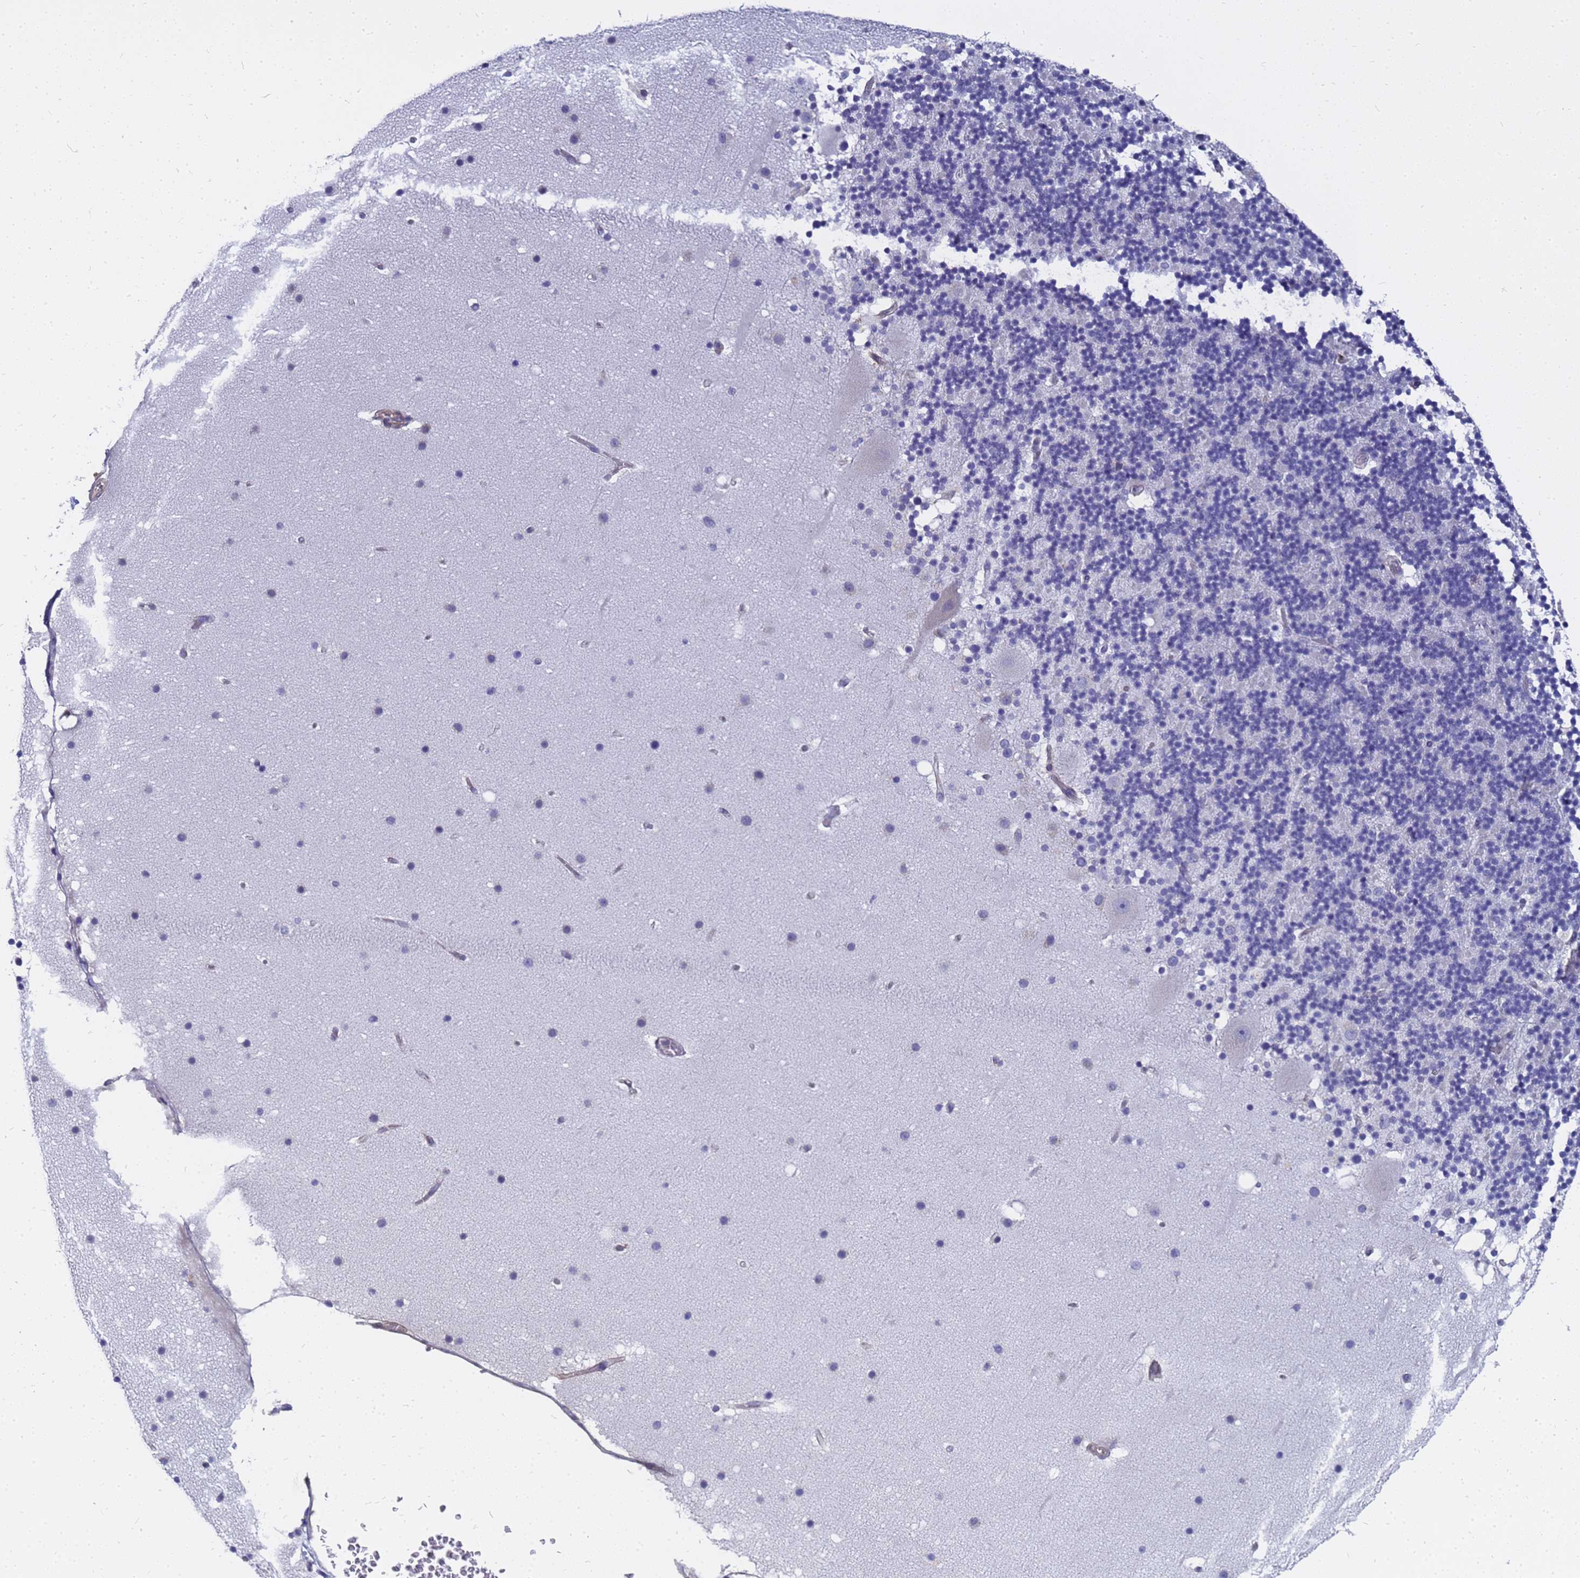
{"staining": {"intensity": "negative", "quantity": "none", "location": "none"}, "tissue": "cerebellum", "cell_type": "Cells in granular layer", "image_type": "normal", "snomed": [{"axis": "morphology", "description": "Normal tissue, NOS"}, {"axis": "topography", "description": "Cerebellum"}], "caption": "IHC photomicrograph of benign human cerebellum stained for a protein (brown), which reveals no staining in cells in granular layer.", "gene": "FAM166B", "patient": {"sex": "male", "age": 57}}